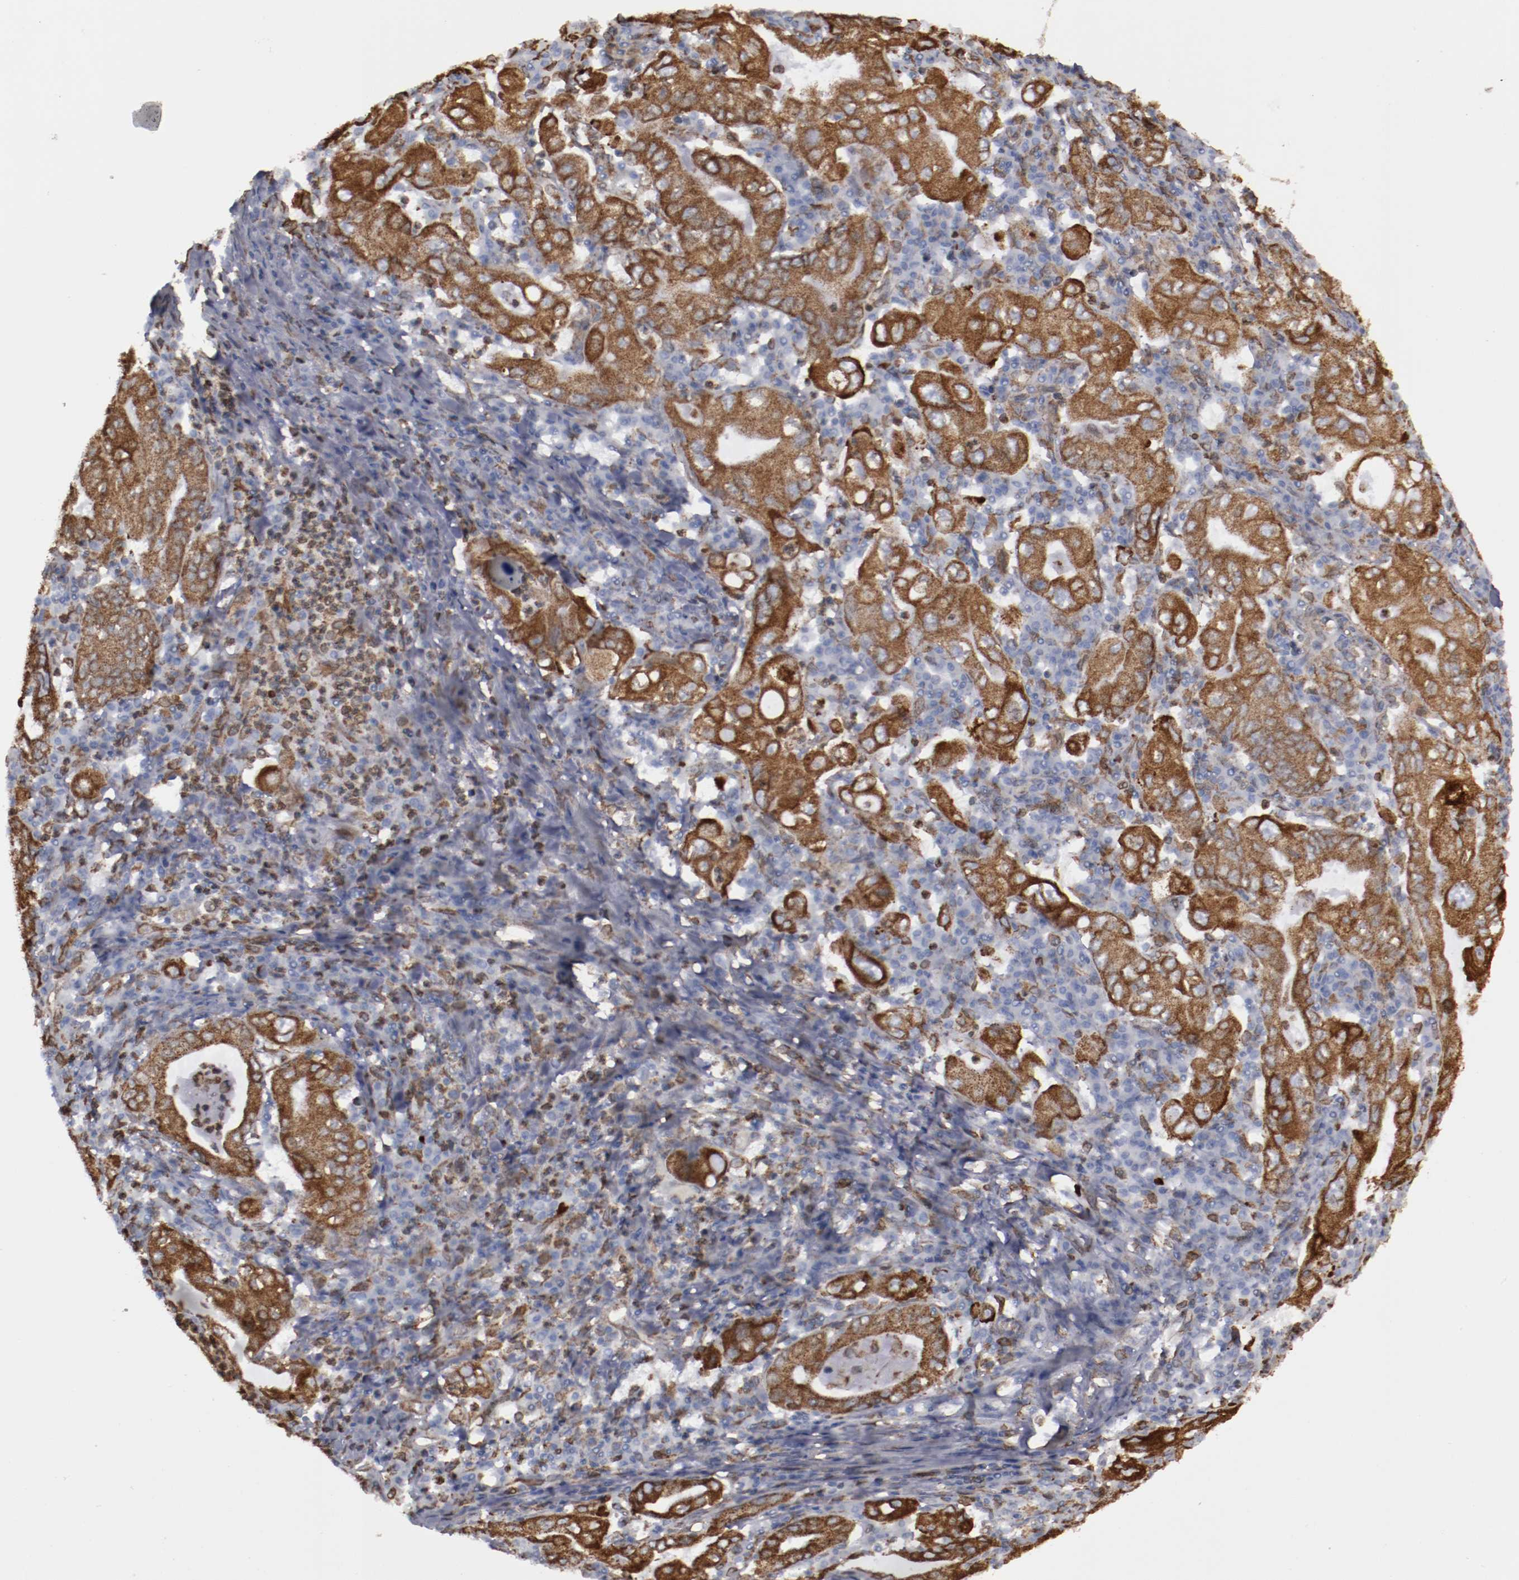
{"staining": {"intensity": "strong", "quantity": ">75%", "location": "cytoplasmic/membranous"}, "tissue": "stomach cancer", "cell_type": "Tumor cells", "image_type": "cancer", "snomed": [{"axis": "morphology", "description": "Normal tissue, NOS"}, {"axis": "morphology", "description": "Adenocarcinoma, NOS"}, {"axis": "topography", "description": "Esophagus"}, {"axis": "topography", "description": "Stomach, upper"}, {"axis": "topography", "description": "Peripheral nerve tissue"}], "caption": "A brown stain shows strong cytoplasmic/membranous staining of a protein in human stomach cancer (adenocarcinoma) tumor cells. The staining is performed using DAB (3,3'-diaminobenzidine) brown chromogen to label protein expression. The nuclei are counter-stained blue using hematoxylin.", "gene": "ERLIN2", "patient": {"sex": "male", "age": 62}}